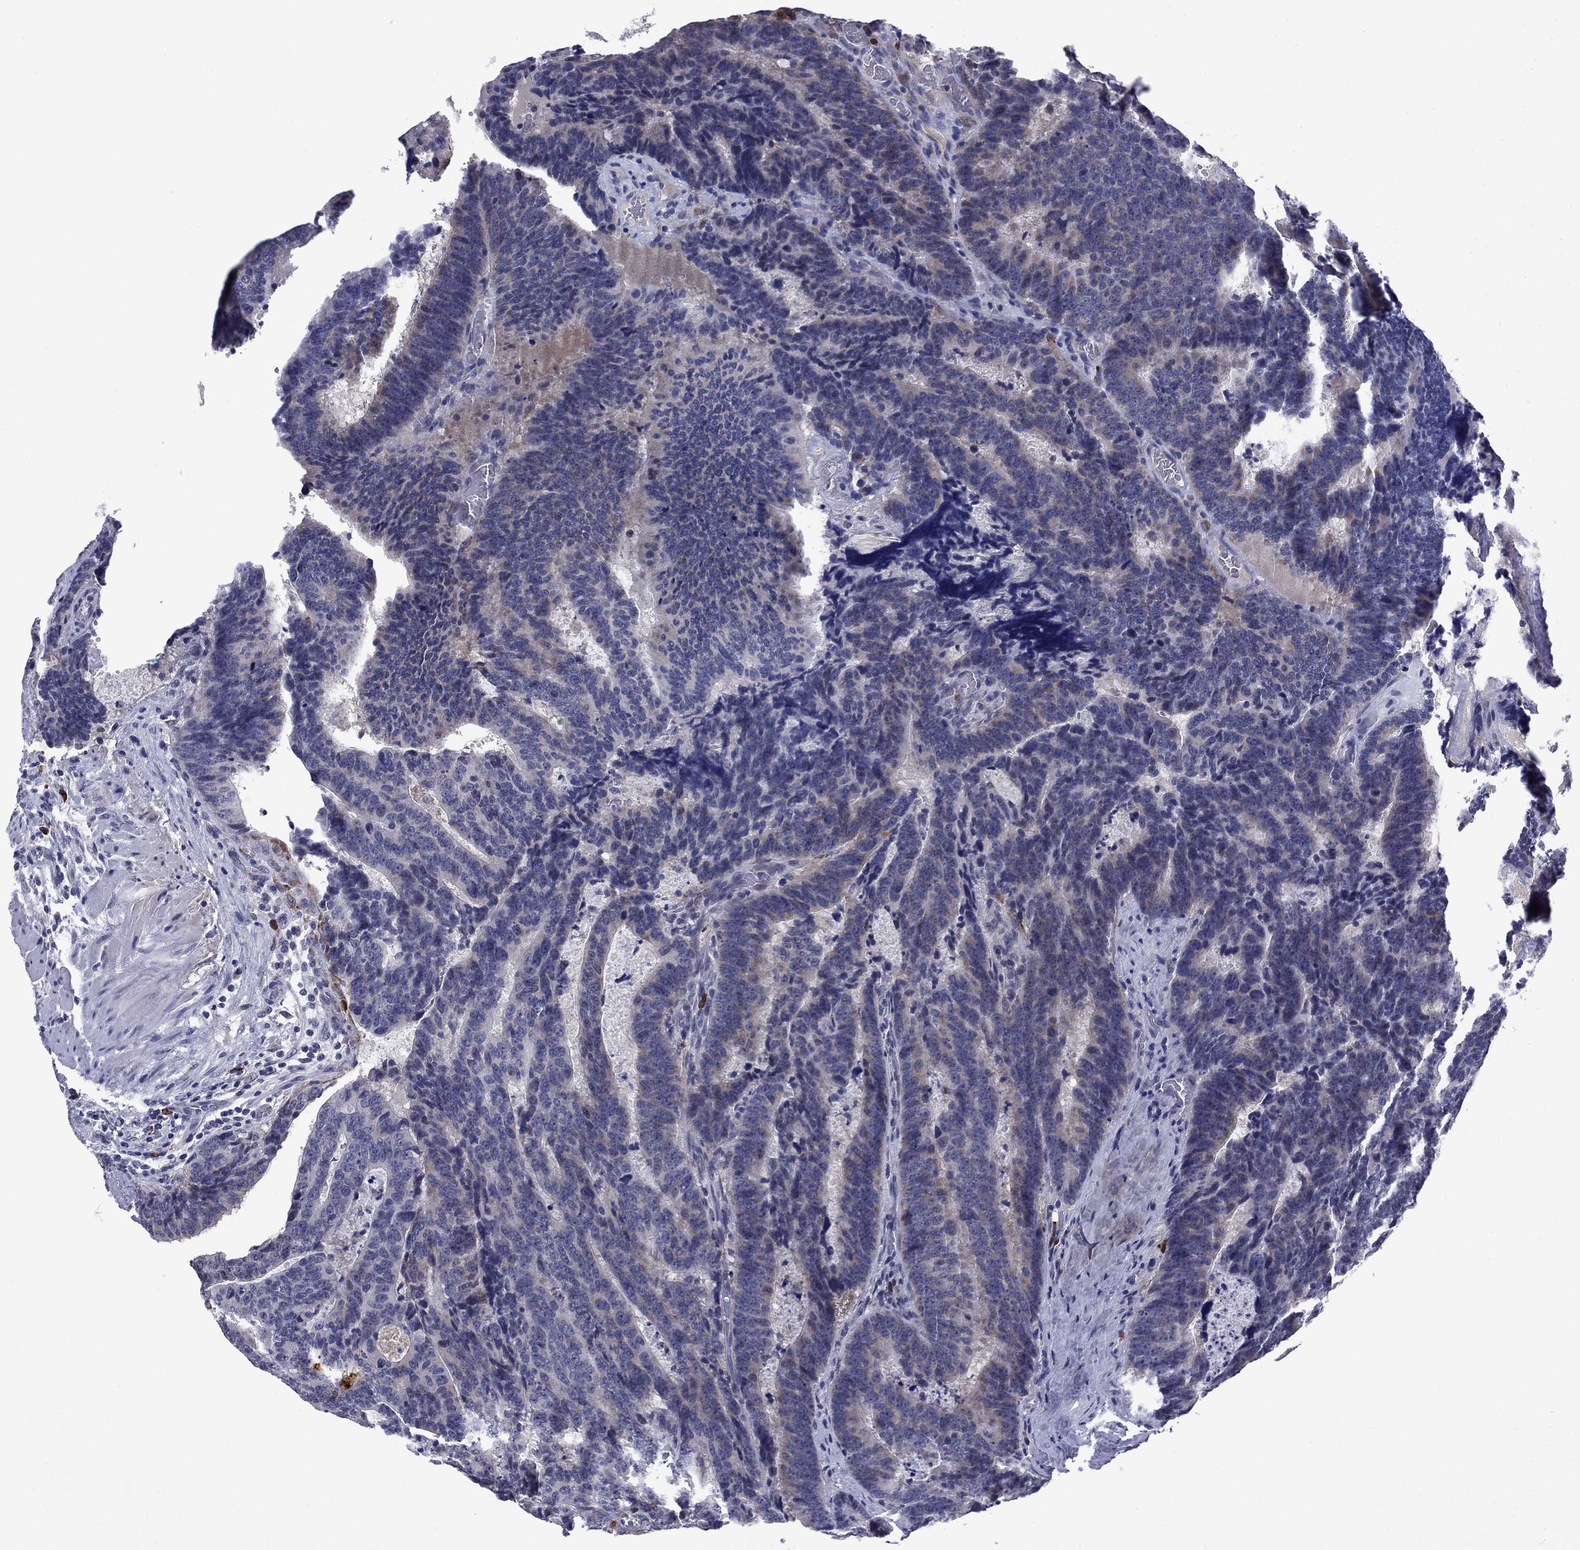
{"staining": {"intensity": "negative", "quantity": "none", "location": "none"}, "tissue": "colorectal cancer", "cell_type": "Tumor cells", "image_type": "cancer", "snomed": [{"axis": "morphology", "description": "Adenocarcinoma, NOS"}, {"axis": "topography", "description": "Colon"}], "caption": "Tumor cells are negative for protein expression in human colorectal adenocarcinoma.", "gene": "ECM1", "patient": {"sex": "female", "age": 82}}